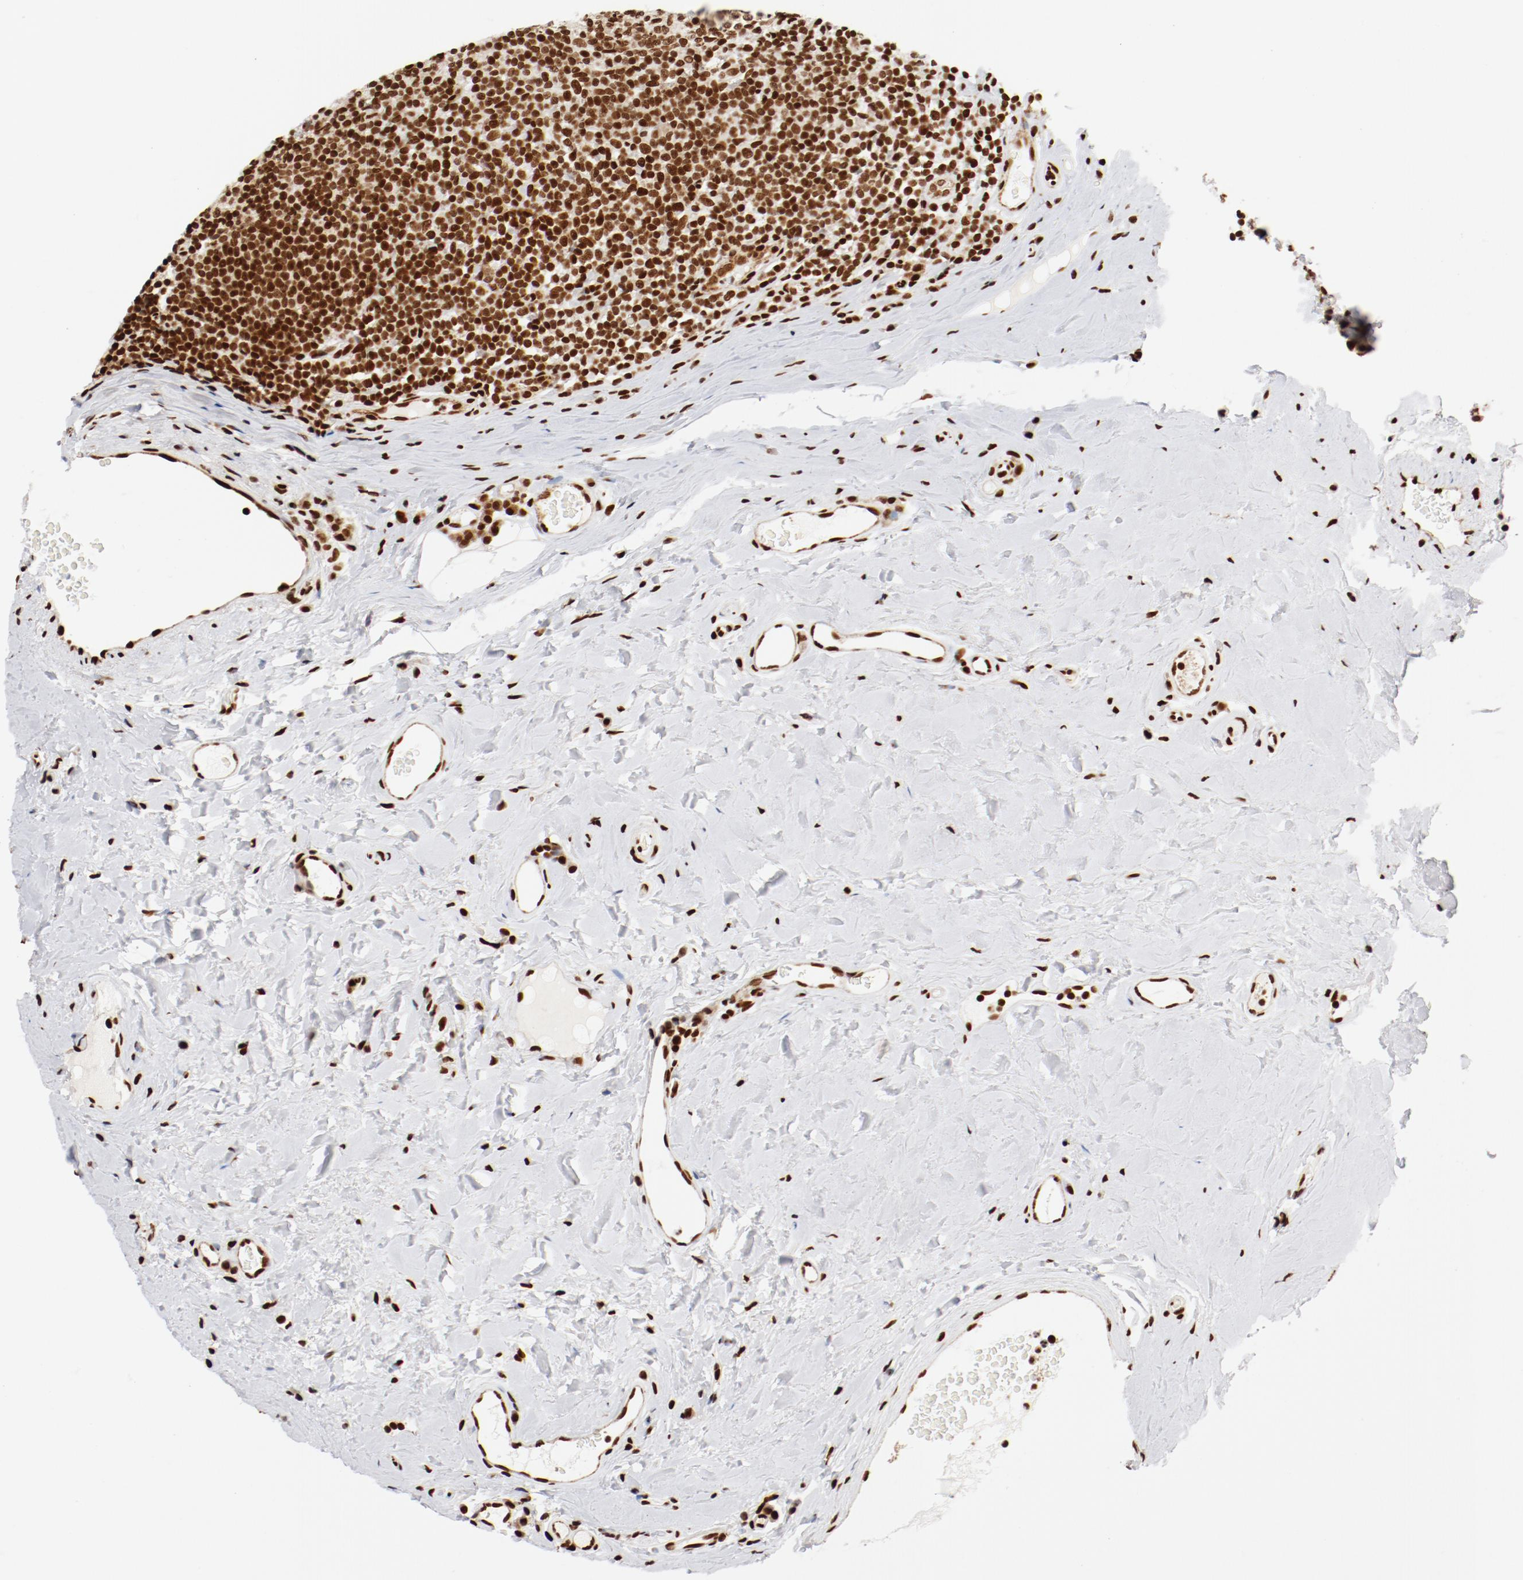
{"staining": {"intensity": "strong", "quantity": ">75%", "location": "nuclear"}, "tissue": "tonsil", "cell_type": "Germinal center cells", "image_type": "normal", "snomed": [{"axis": "morphology", "description": "Normal tissue, NOS"}, {"axis": "topography", "description": "Tonsil"}], "caption": "Immunohistochemical staining of unremarkable human tonsil displays high levels of strong nuclear positivity in approximately >75% of germinal center cells.", "gene": "CTBP1", "patient": {"sex": "male", "age": 31}}